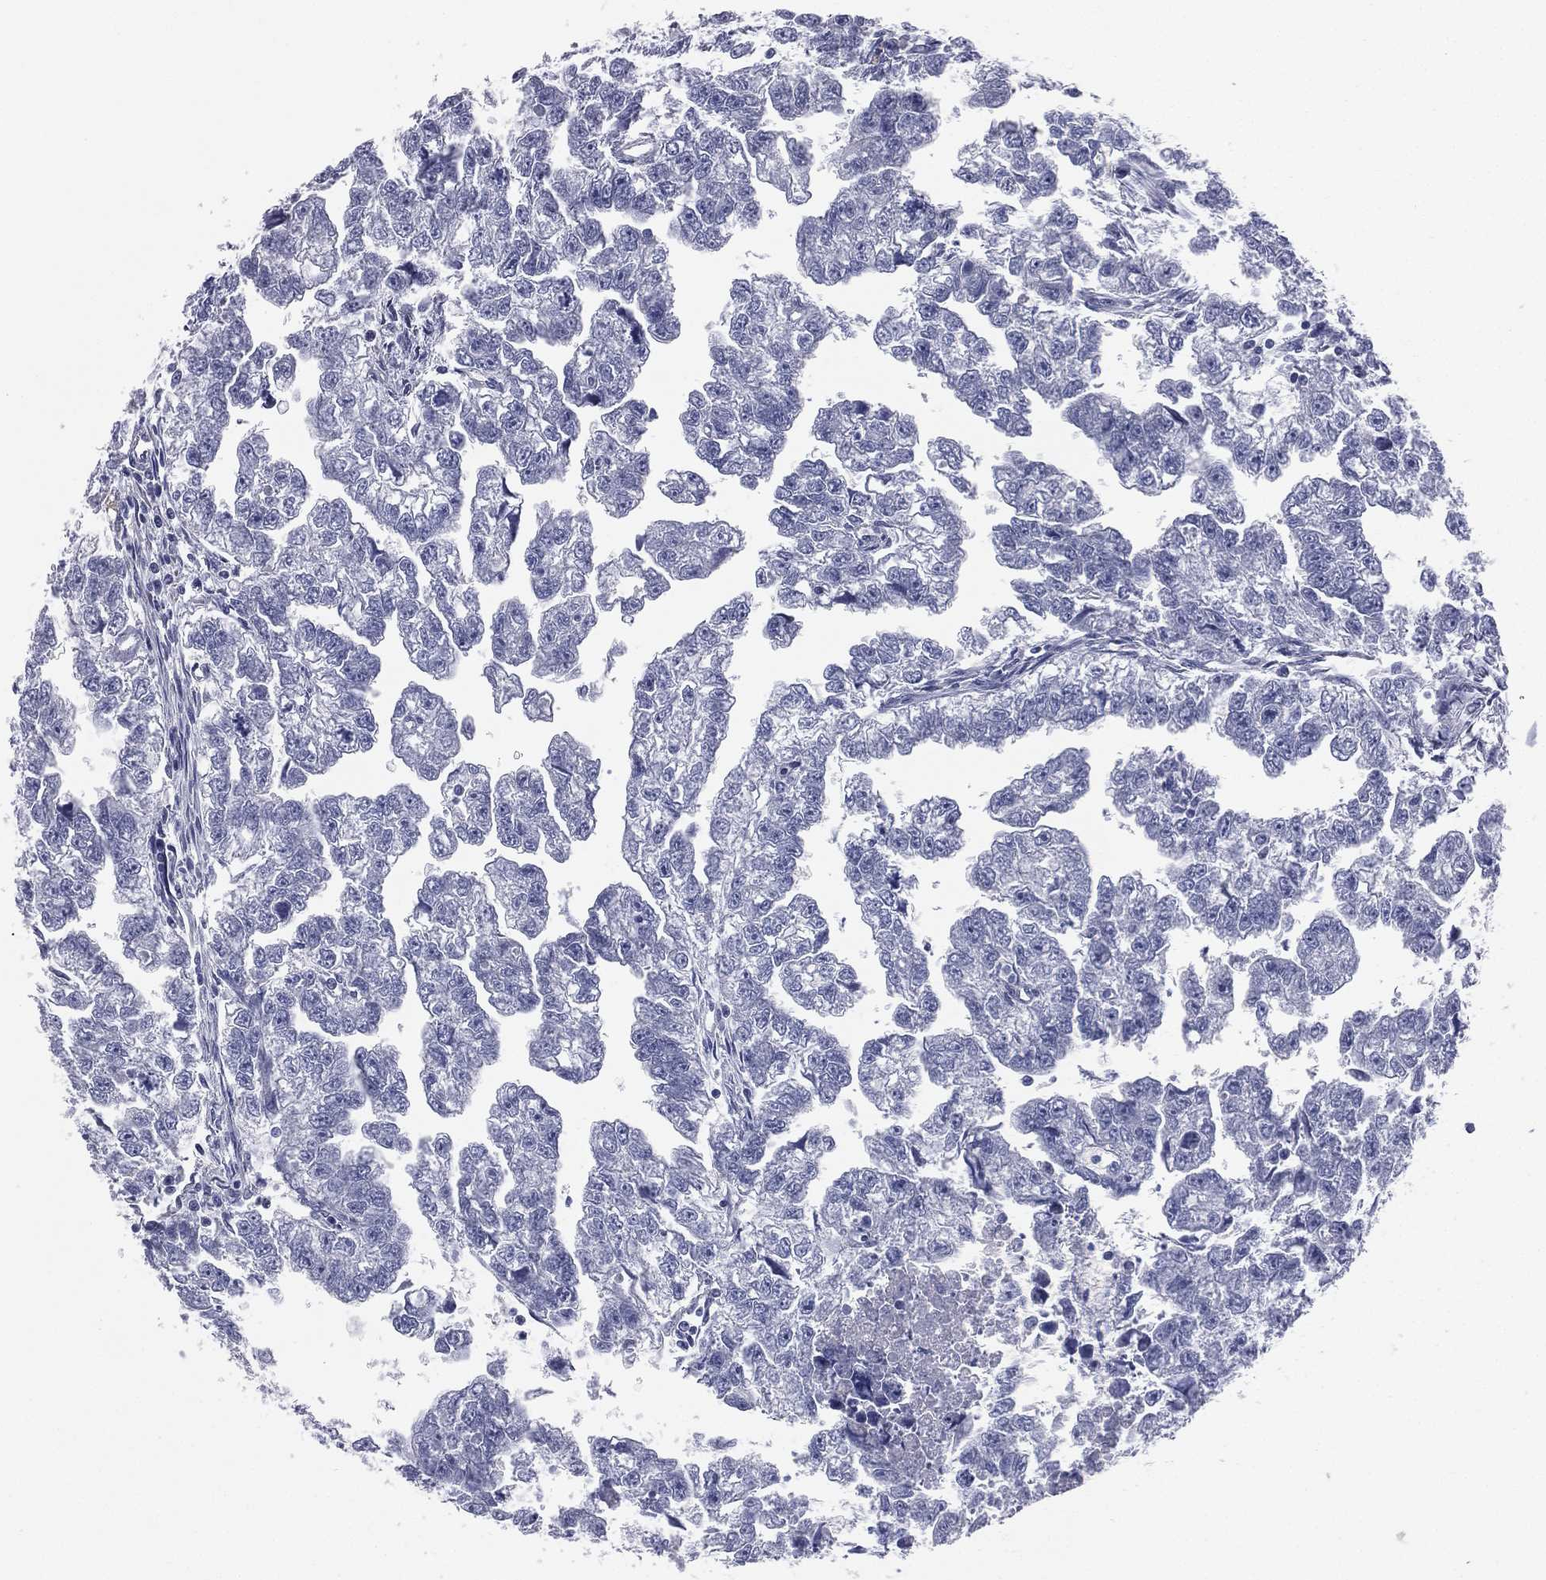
{"staining": {"intensity": "negative", "quantity": "none", "location": "none"}, "tissue": "testis cancer", "cell_type": "Tumor cells", "image_type": "cancer", "snomed": [{"axis": "morphology", "description": "Carcinoma, Embryonal, NOS"}, {"axis": "morphology", "description": "Teratoma, malignant, NOS"}, {"axis": "topography", "description": "Testis"}], "caption": "Testis embryonal carcinoma was stained to show a protein in brown. There is no significant expression in tumor cells. (DAB (3,3'-diaminobenzidine) immunohistochemistry (IHC), high magnification).", "gene": "STK31", "patient": {"sex": "male", "age": 44}}